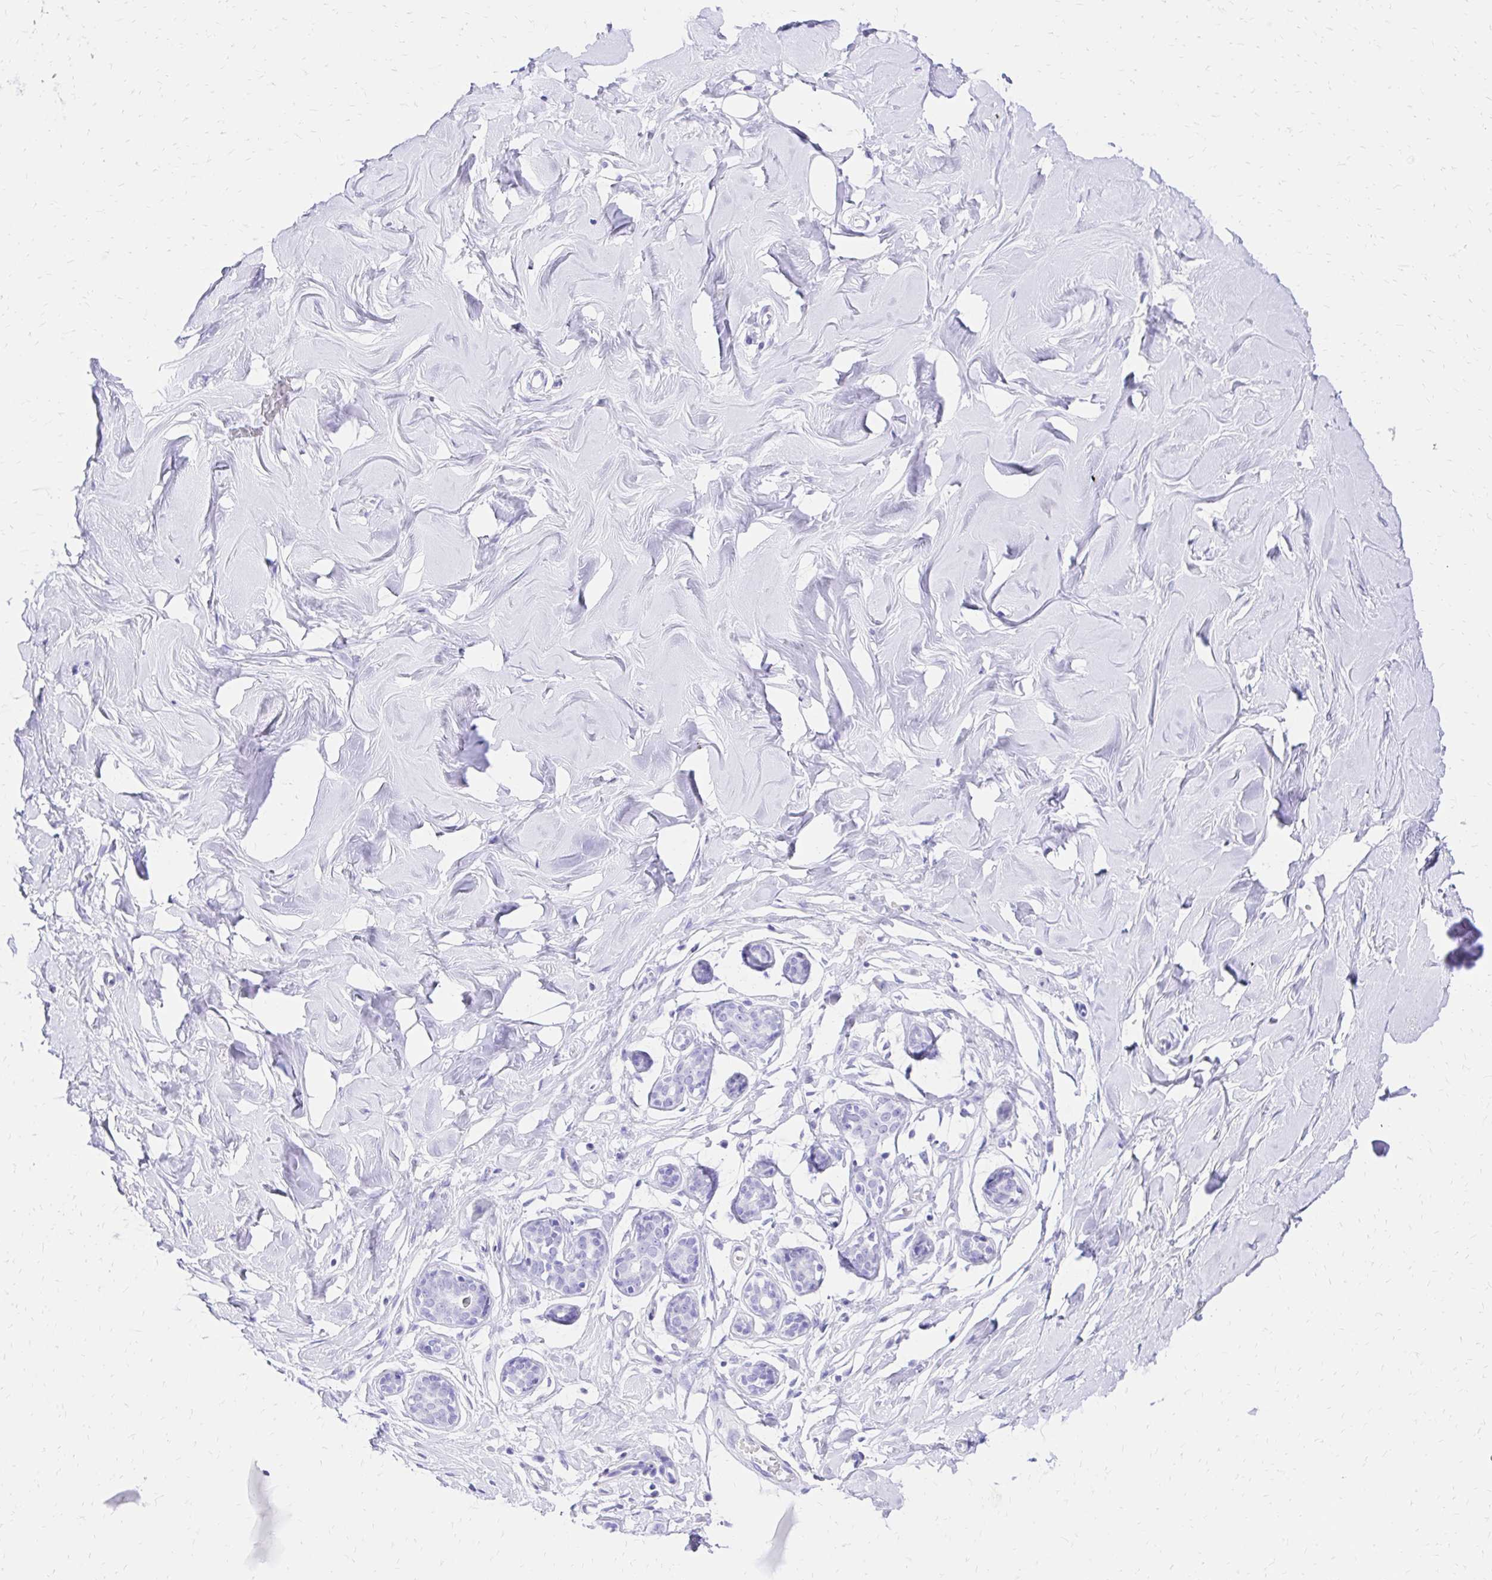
{"staining": {"intensity": "negative", "quantity": "none", "location": "none"}, "tissue": "breast", "cell_type": "Adipocytes", "image_type": "normal", "snomed": [{"axis": "morphology", "description": "Normal tissue, NOS"}, {"axis": "topography", "description": "Breast"}], "caption": "High power microscopy micrograph of an immunohistochemistry (IHC) photomicrograph of benign breast, revealing no significant staining in adipocytes.", "gene": "S100G", "patient": {"sex": "female", "age": 27}}